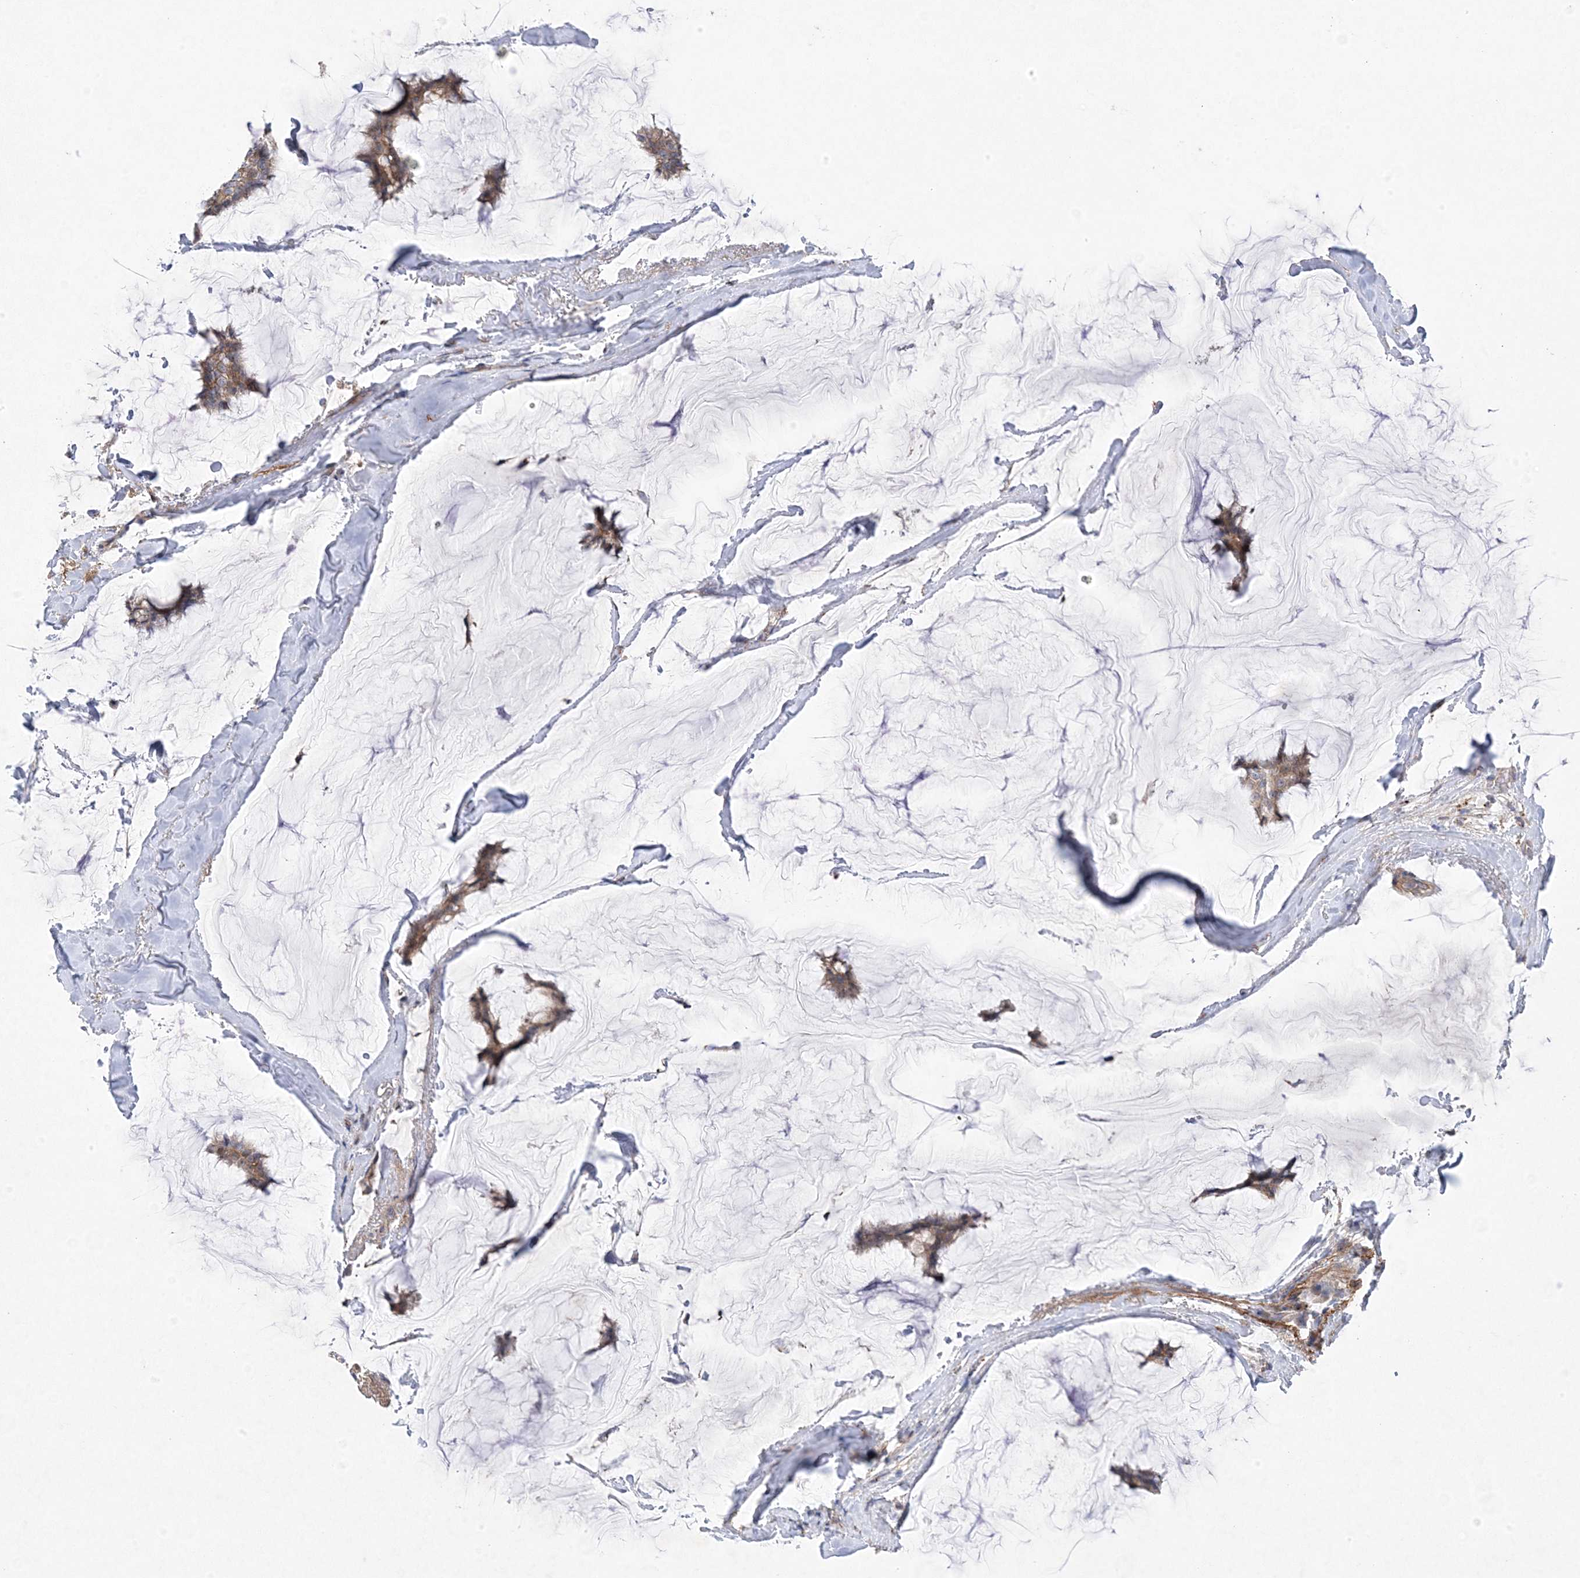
{"staining": {"intensity": "moderate", "quantity": ">75%", "location": "cytoplasmic/membranous"}, "tissue": "breast cancer", "cell_type": "Tumor cells", "image_type": "cancer", "snomed": [{"axis": "morphology", "description": "Duct carcinoma"}, {"axis": "topography", "description": "Breast"}], "caption": "Breast intraductal carcinoma was stained to show a protein in brown. There is medium levels of moderate cytoplasmic/membranous expression in approximately >75% of tumor cells. The staining was performed using DAB to visualize the protein expression in brown, while the nuclei were stained in blue with hematoxylin (Magnification: 20x).", "gene": "ANAPC1", "patient": {"sex": "female", "age": 93}}